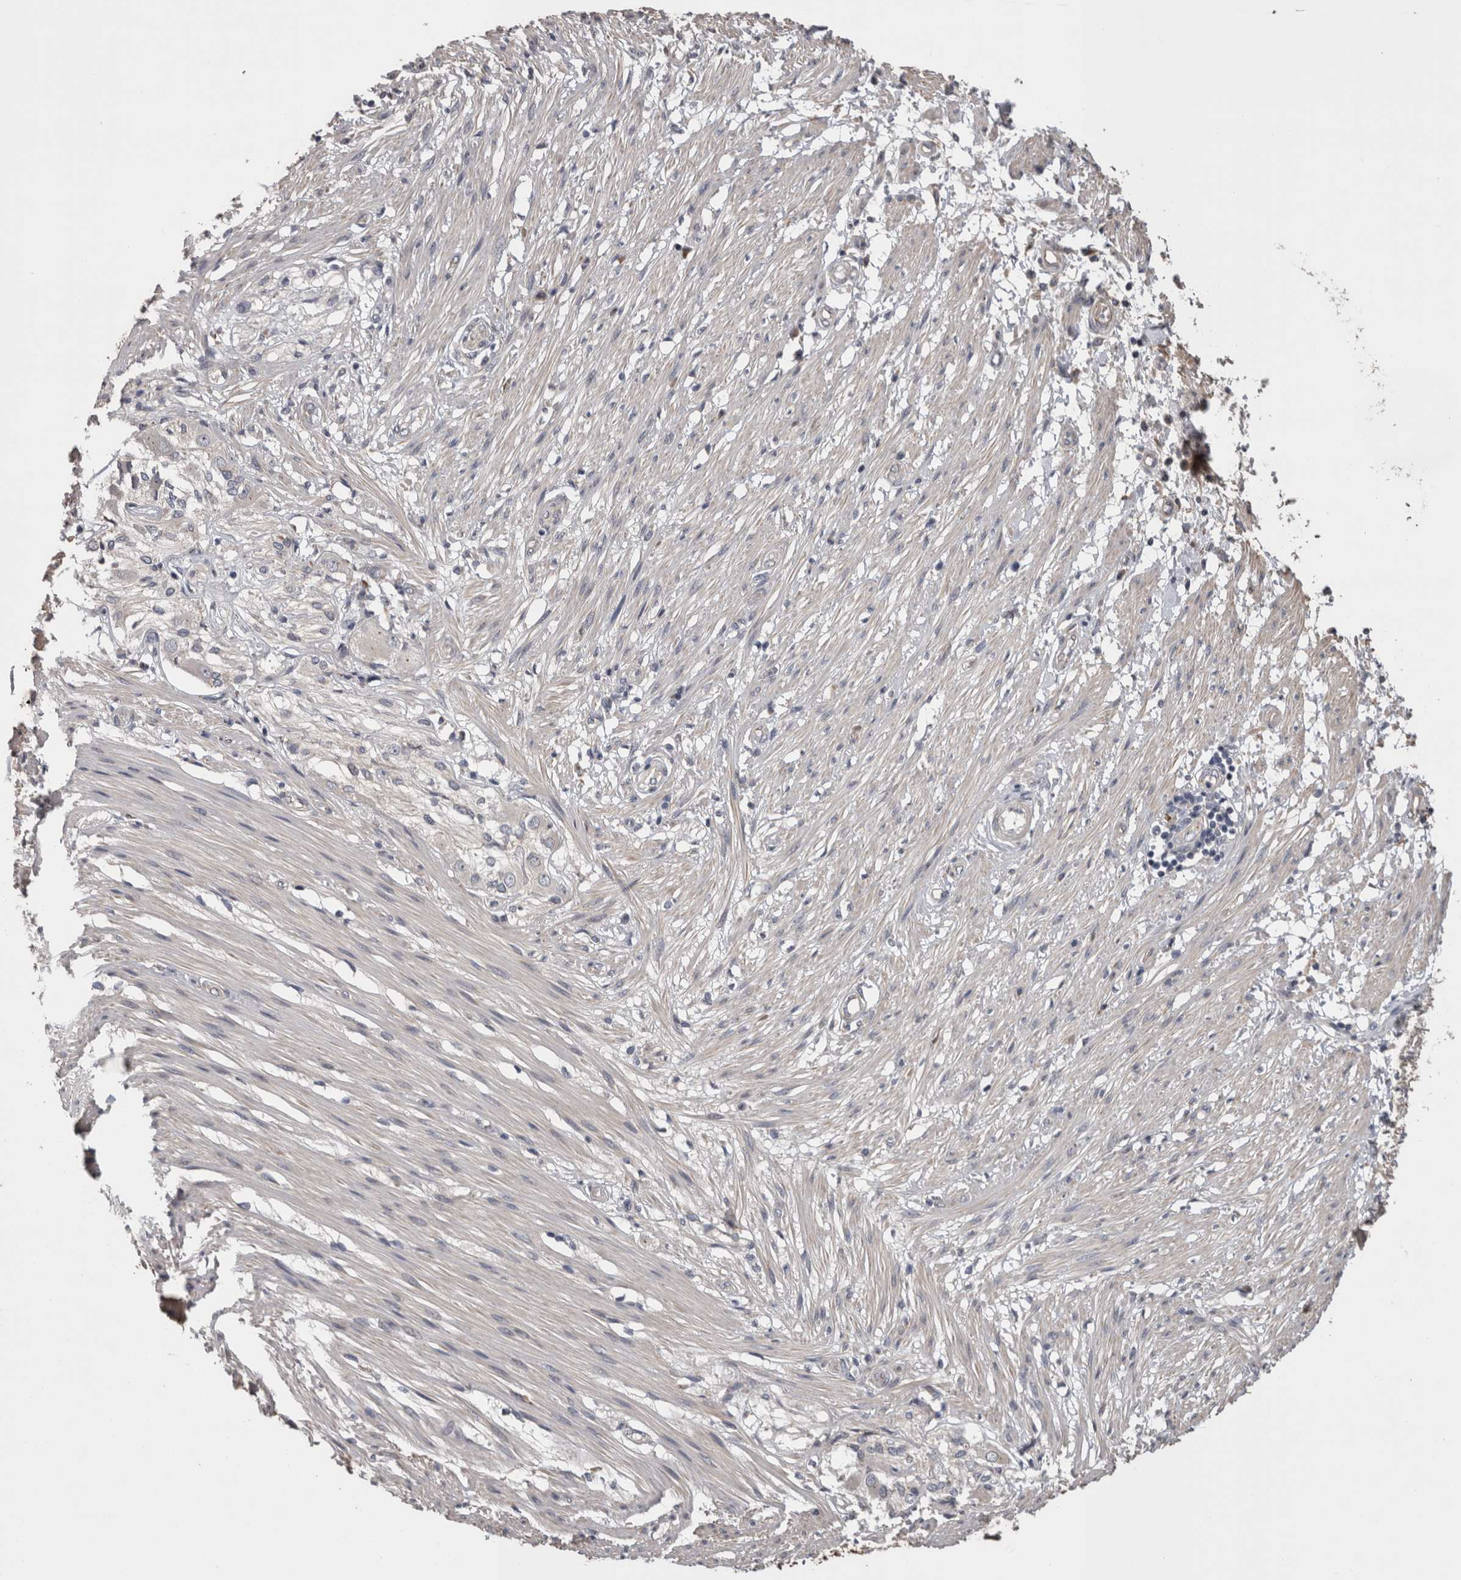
{"staining": {"intensity": "negative", "quantity": "none", "location": "none"}, "tissue": "smooth muscle", "cell_type": "Smooth muscle cells", "image_type": "normal", "snomed": [{"axis": "morphology", "description": "Normal tissue, NOS"}, {"axis": "morphology", "description": "Adenocarcinoma, NOS"}, {"axis": "topography", "description": "Smooth muscle"}, {"axis": "topography", "description": "Colon"}], "caption": "Immunohistochemistry histopathology image of benign smooth muscle: smooth muscle stained with DAB (3,3'-diaminobenzidine) reveals no significant protein positivity in smooth muscle cells.", "gene": "STC1", "patient": {"sex": "male", "age": 14}}